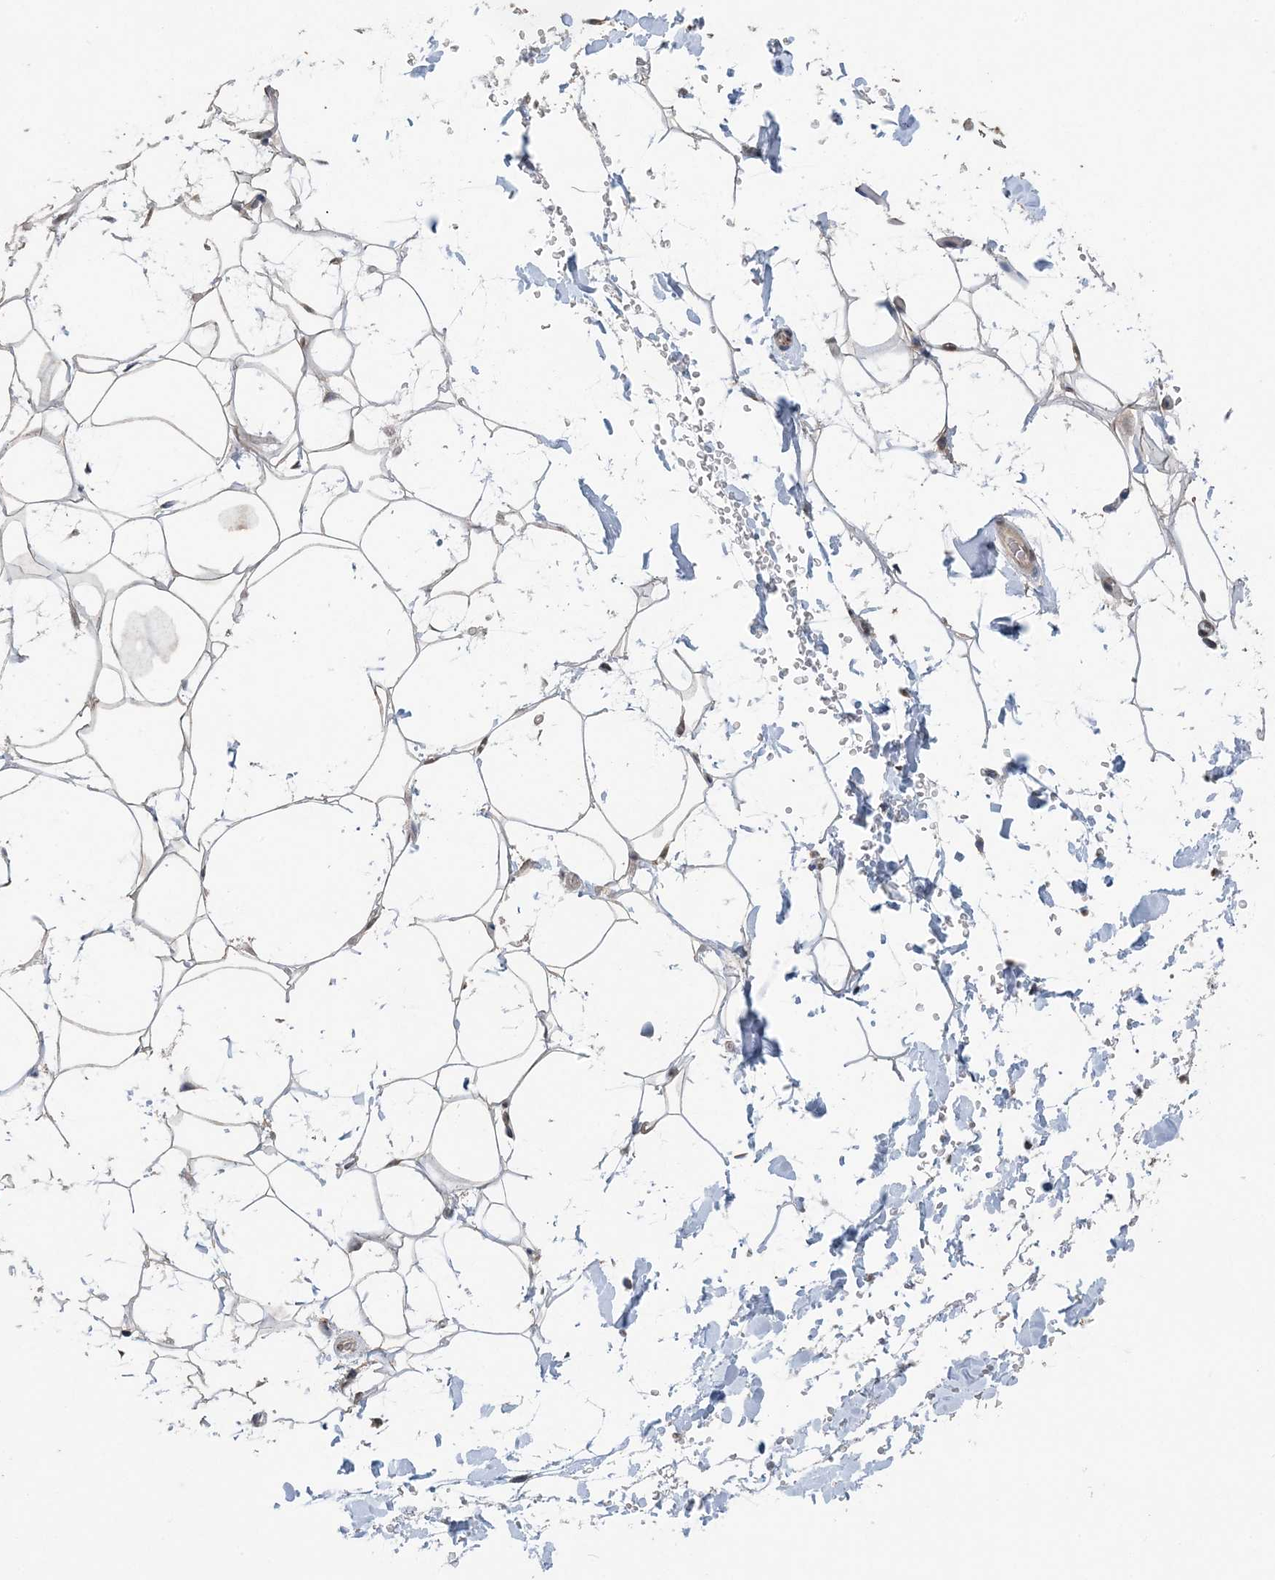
{"staining": {"intensity": "weak", "quantity": ">75%", "location": "nuclear"}, "tissue": "adipose tissue", "cell_type": "Adipocytes", "image_type": "normal", "snomed": [{"axis": "morphology", "description": "Normal tissue, NOS"}, {"axis": "topography", "description": "Breast"}], "caption": "IHC micrograph of unremarkable adipose tissue: human adipose tissue stained using IHC demonstrates low levels of weak protein expression localized specifically in the nuclear of adipocytes, appearing as a nuclear brown color.", "gene": "MBD2", "patient": {"sex": "female", "age": 26}}